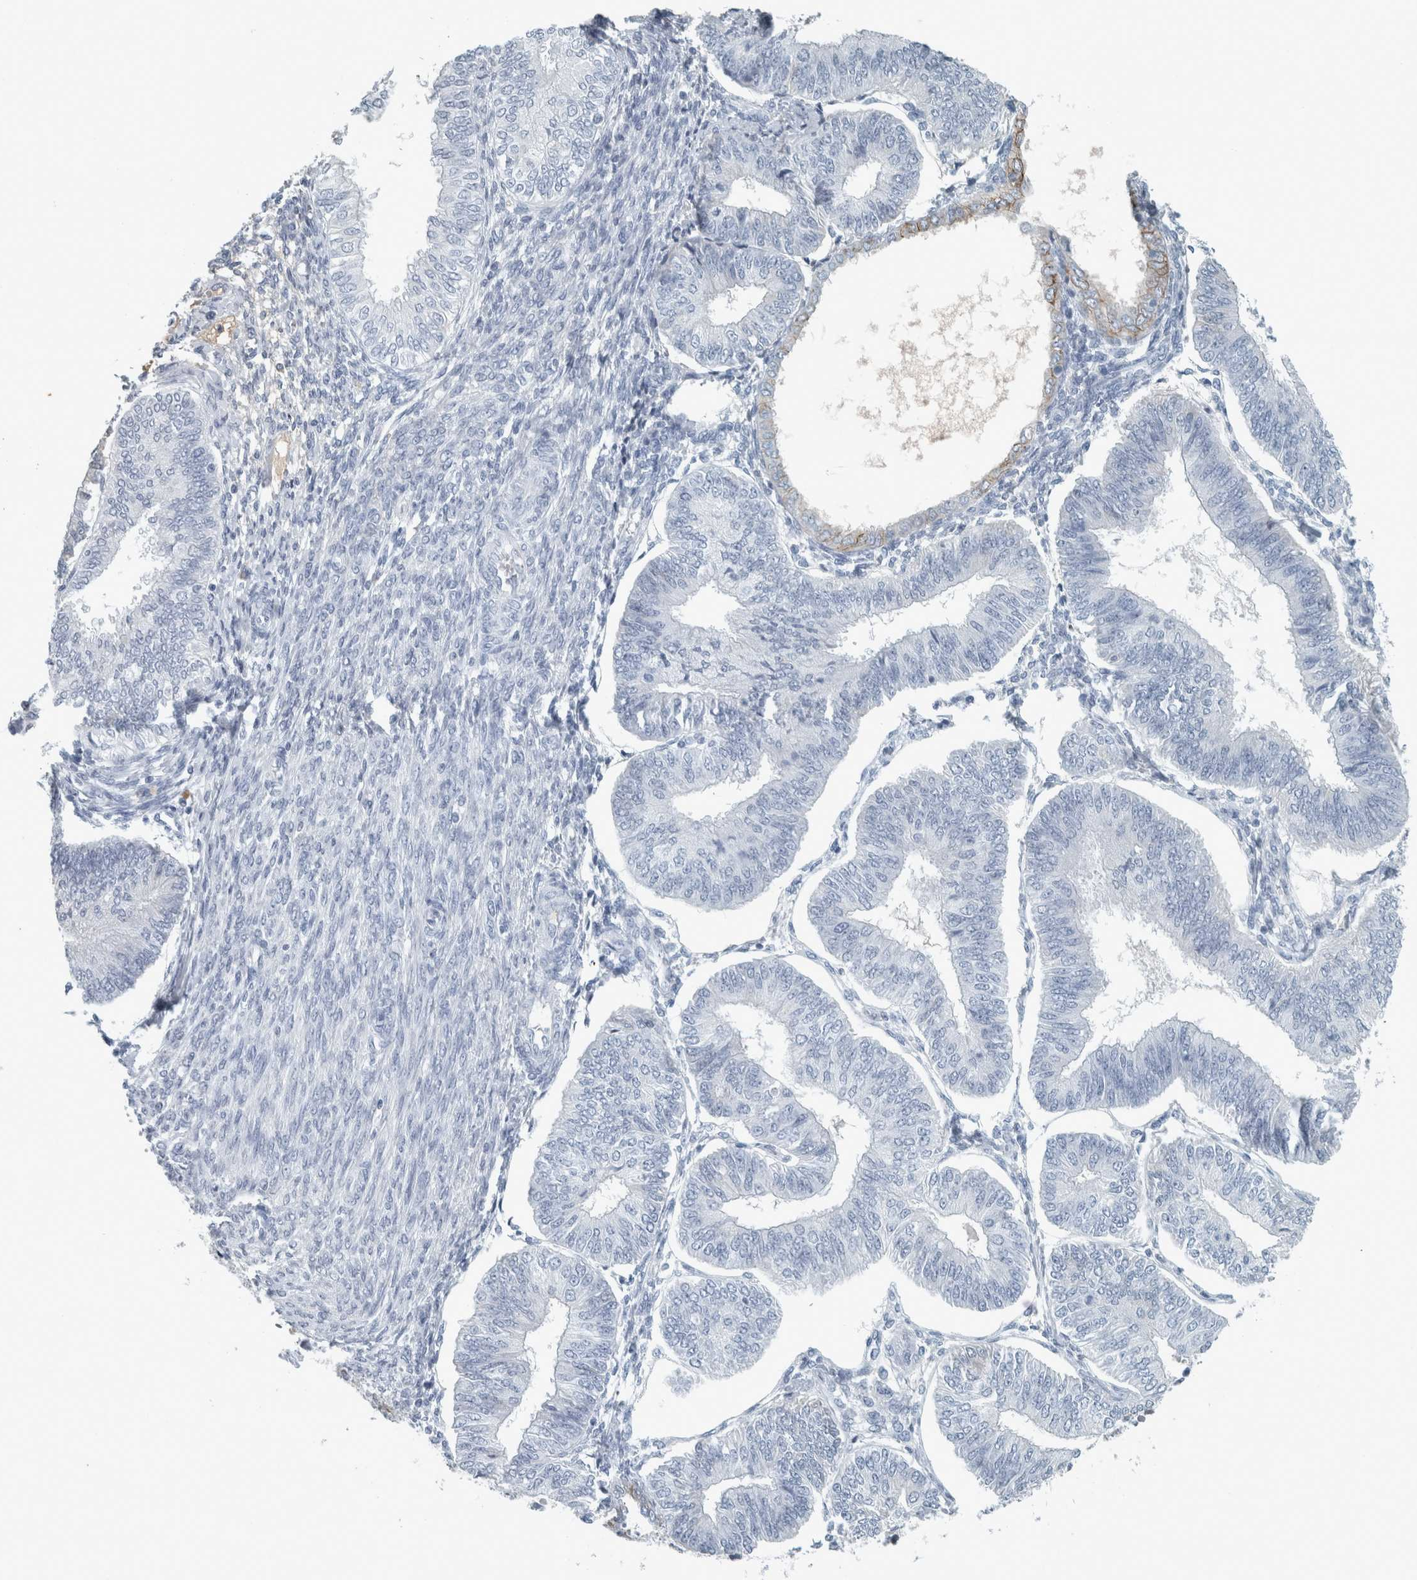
{"staining": {"intensity": "negative", "quantity": "none", "location": "none"}, "tissue": "endometrial cancer", "cell_type": "Tumor cells", "image_type": "cancer", "snomed": [{"axis": "morphology", "description": "Adenocarcinoma, NOS"}, {"axis": "topography", "description": "Endometrium"}], "caption": "Immunohistochemistry image of human endometrial cancer stained for a protein (brown), which reveals no positivity in tumor cells. (DAB (3,3'-diaminobenzidine) immunohistochemistry, high magnification).", "gene": "CHL1", "patient": {"sex": "female", "age": 58}}